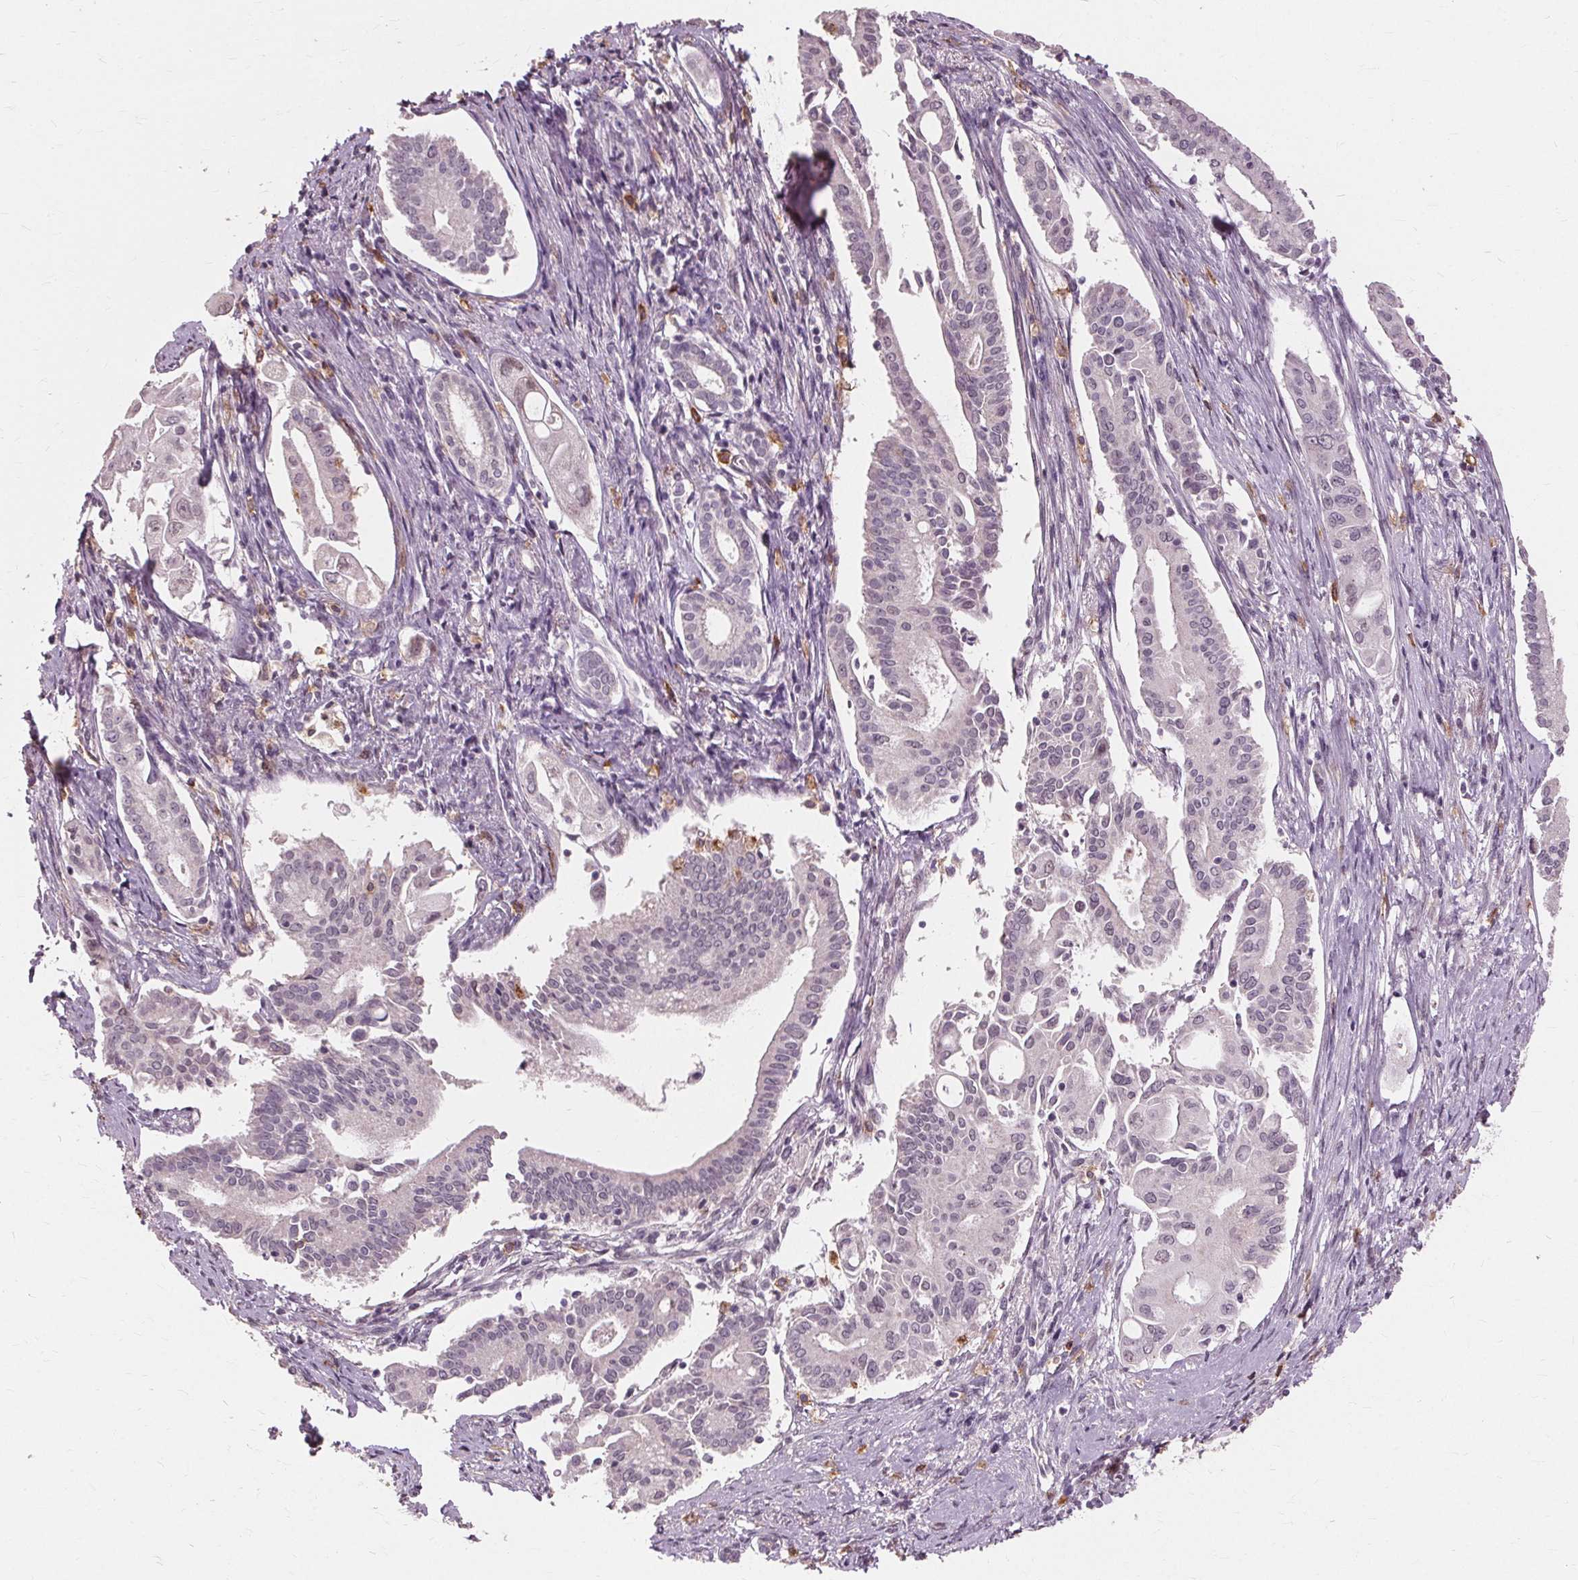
{"staining": {"intensity": "negative", "quantity": "none", "location": "none"}, "tissue": "pancreatic cancer", "cell_type": "Tumor cells", "image_type": "cancer", "snomed": [{"axis": "morphology", "description": "Adenocarcinoma, NOS"}, {"axis": "topography", "description": "Pancreas"}], "caption": "There is no significant staining in tumor cells of pancreatic cancer.", "gene": "SIGLEC6", "patient": {"sex": "female", "age": 68}}